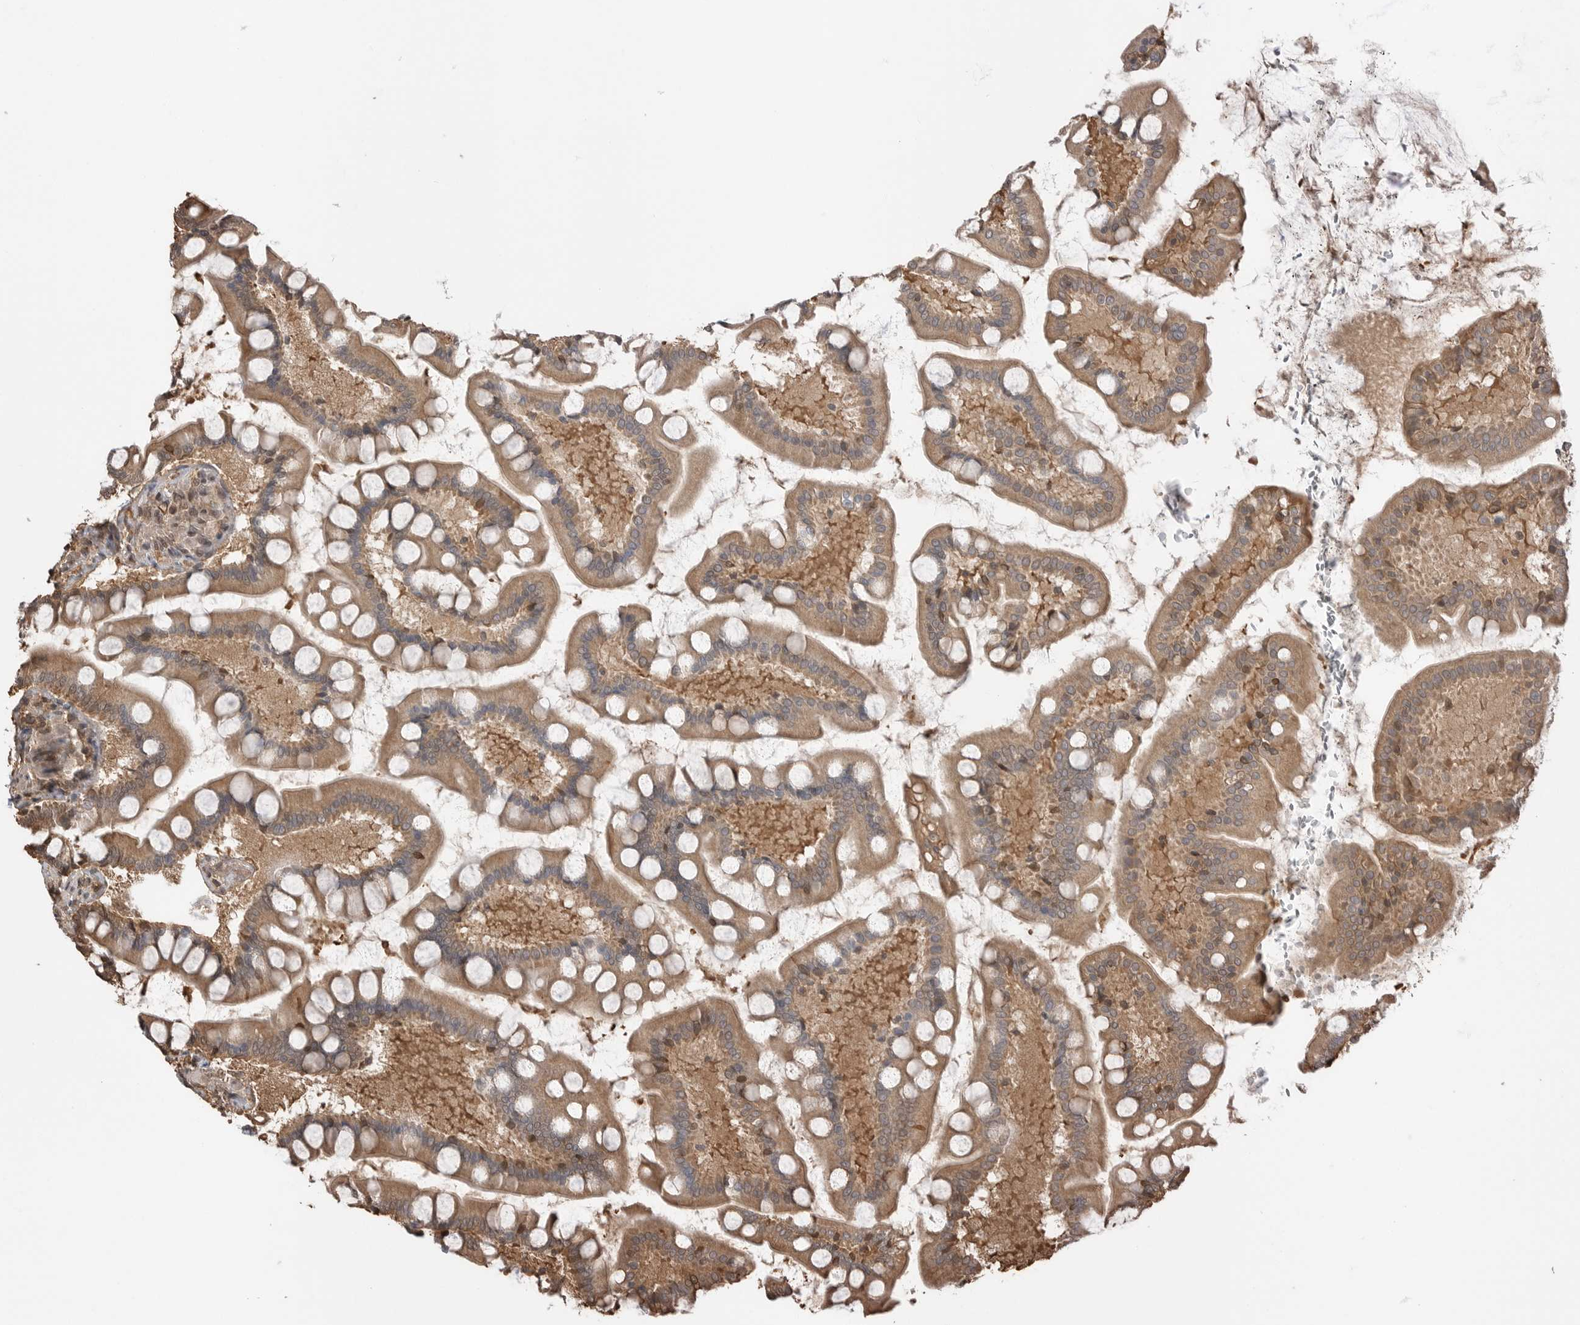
{"staining": {"intensity": "moderate", "quantity": ">75%", "location": "cytoplasmic/membranous"}, "tissue": "small intestine", "cell_type": "Glandular cells", "image_type": "normal", "snomed": [{"axis": "morphology", "description": "Normal tissue, NOS"}, {"axis": "topography", "description": "Small intestine"}], "caption": "Protein expression analysis of benign human small intestine reveals moderate cytoplasmic/membranous staining in about >75% of glandular cells. The protein of interest is shown in brown color, while the nuclei are stained blue.", "gene": "PEAK1", "patient": {"sex": "male", "age": 41}}